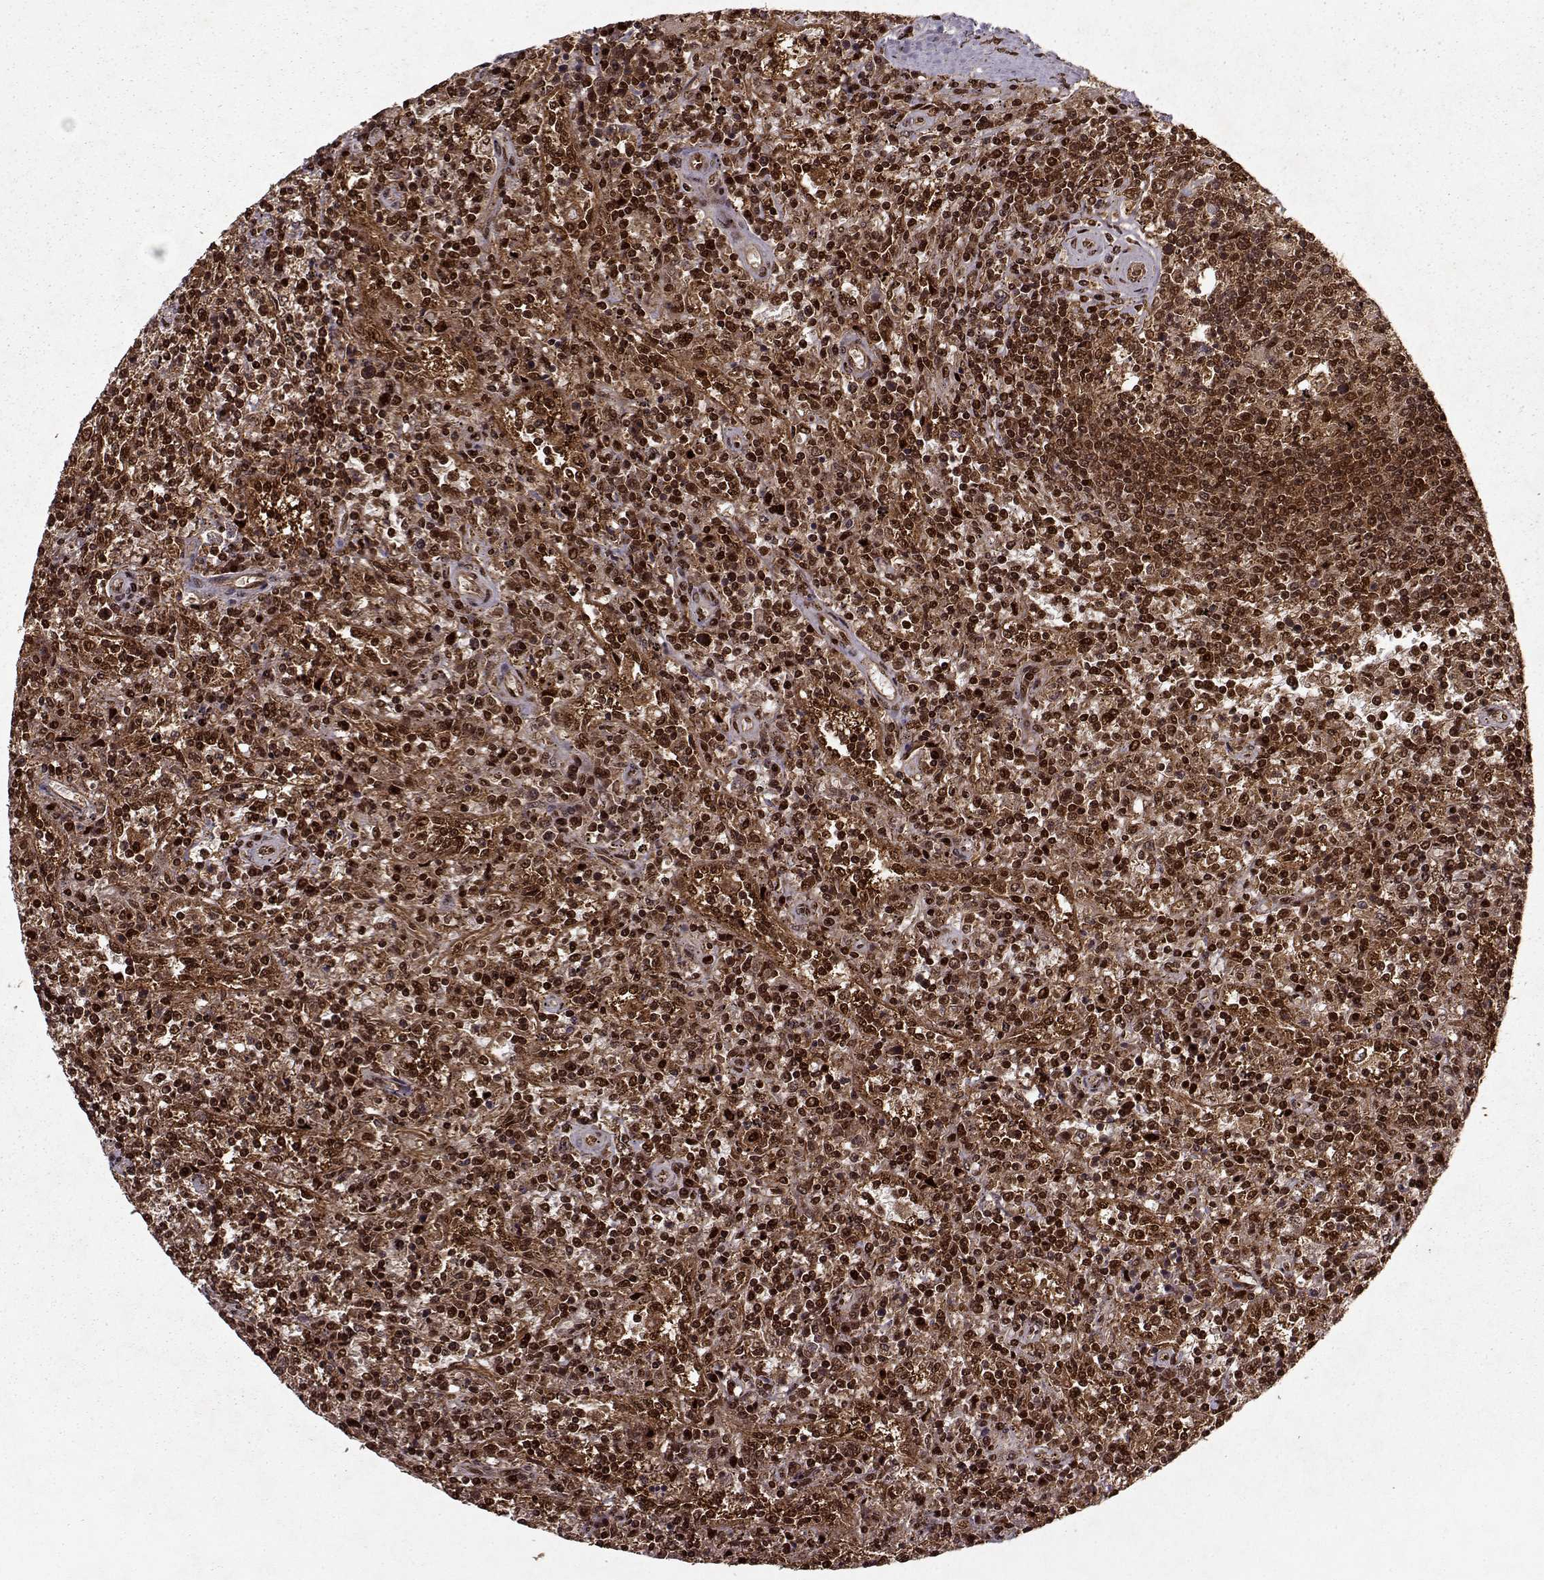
{"staining": {"intensity": "strong", "quantity": ">75%", "location": "cytoplasmic/membranous,nuclear"}, "tissue": "lymphoma", "cell_type": "Tumor cells", "image_type": "cancer", "snomed": [{"axis": "morphology", "description": "Malignant lymphoma, non-Hodgkin's type, Low grade"}, {"axis": "topography", "description": "Spleen"}], "caption": "Strong cytoplasmic/membranous and nuclear staining for a protein is present in about >75% of tumor cells of malignant lymphoma, non-Hodgkin's type (low-grade) using immunohistochemistry (IHC).", "gene": "PSMA7", "patient": {"sex": "male", "age": 62}}